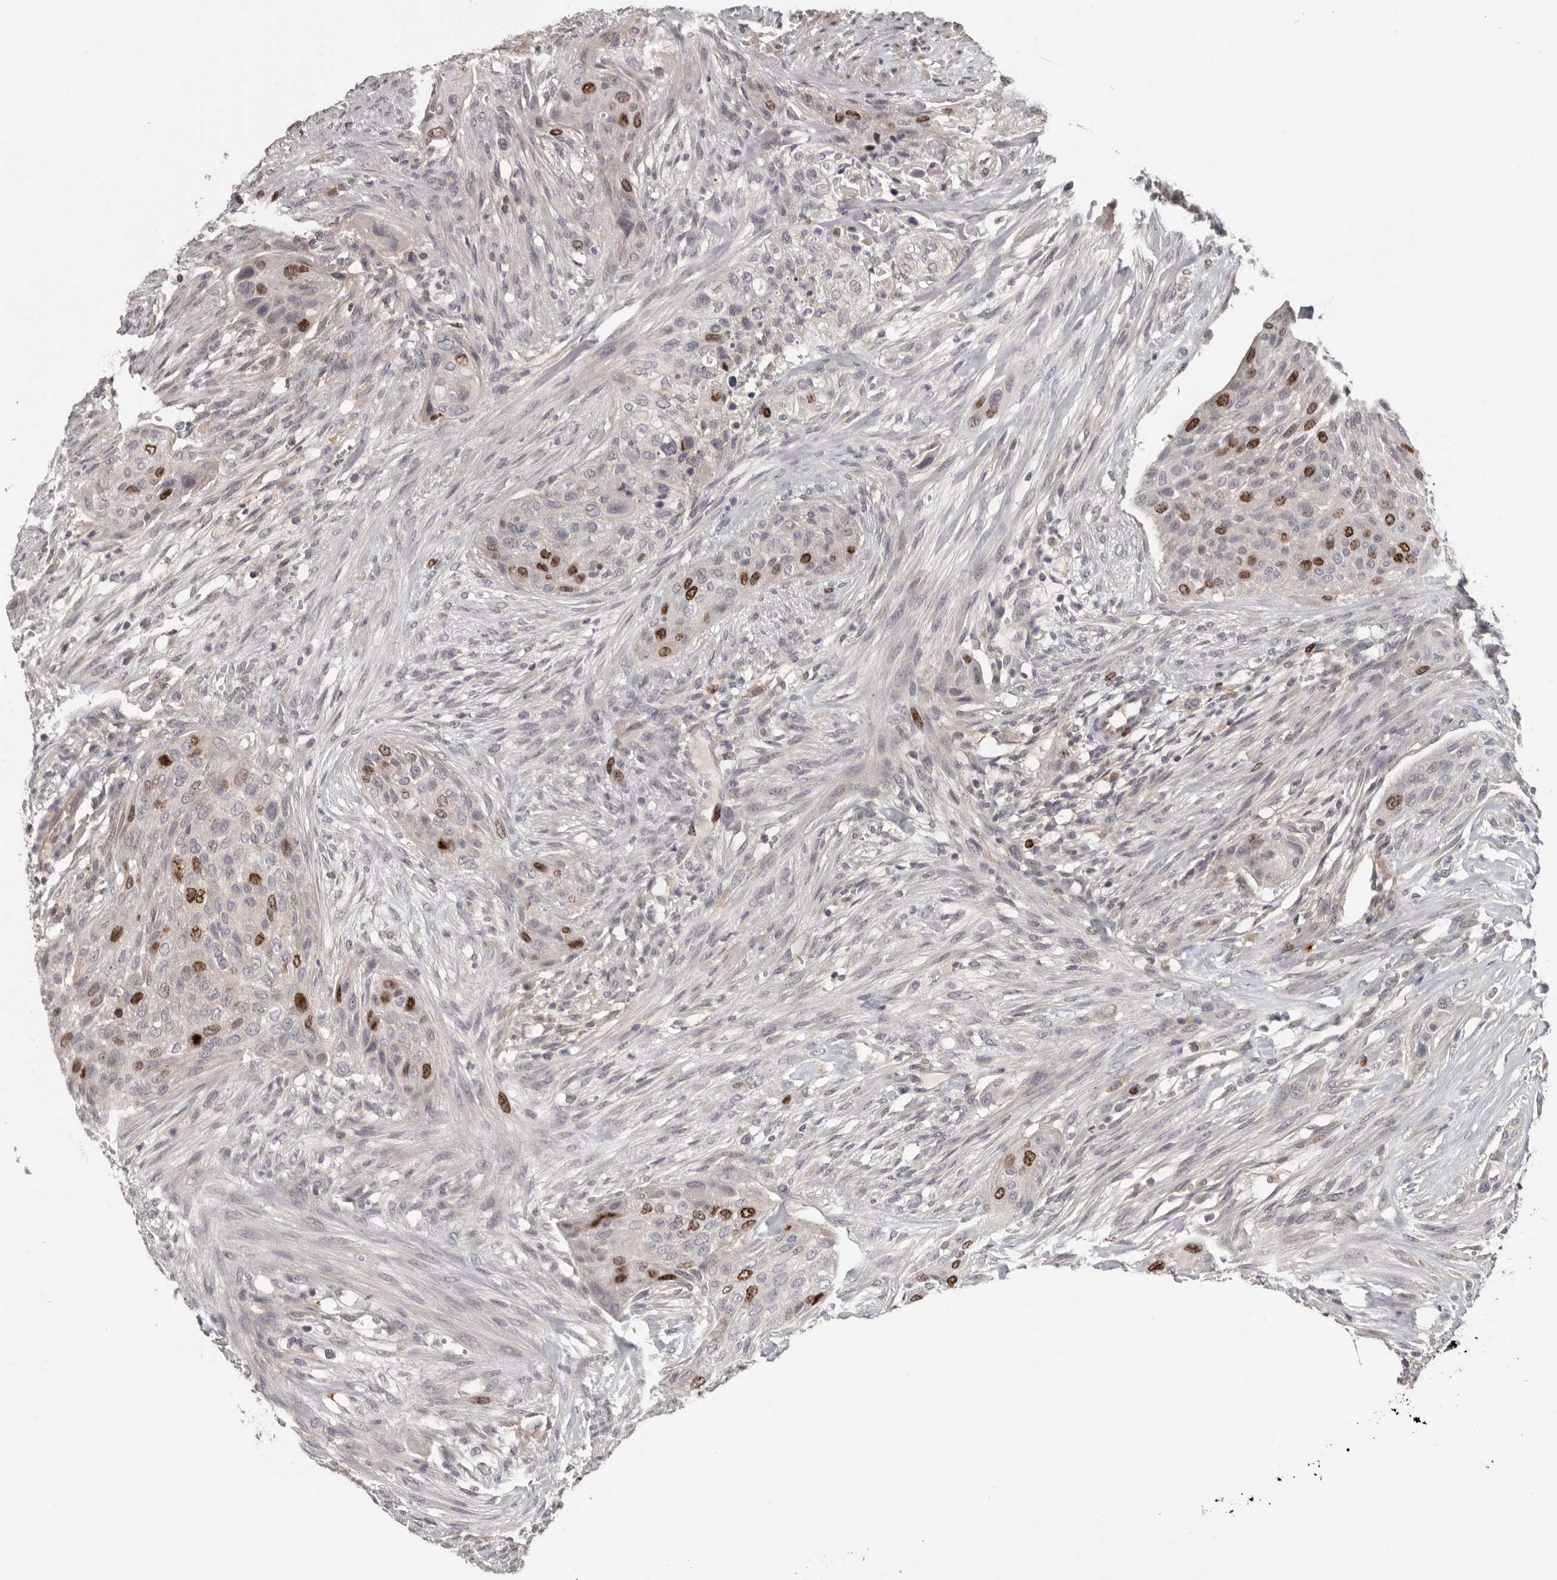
{"staining": {"intensity": "strong", "quantity": "25%-75%", "location": "nuclear"}, "tissue": "urothelial cancer", "cell_type": "Tumor cells", "image_type": "cancer", "snomed": [{"axis": "morphology", "description": "Urothelial carcinoma, High grade"}, {"axis": "topography", "description": "Urinary bladder"}], "caption": "There is high levels of strong nuclear expression in tumor cells of high-grade urothelial carcinoma, as demonstrated by immunohistochemical staining (brown color).", "gene": "CDCA8", "patient": {"sex": "male", "age": 35}}